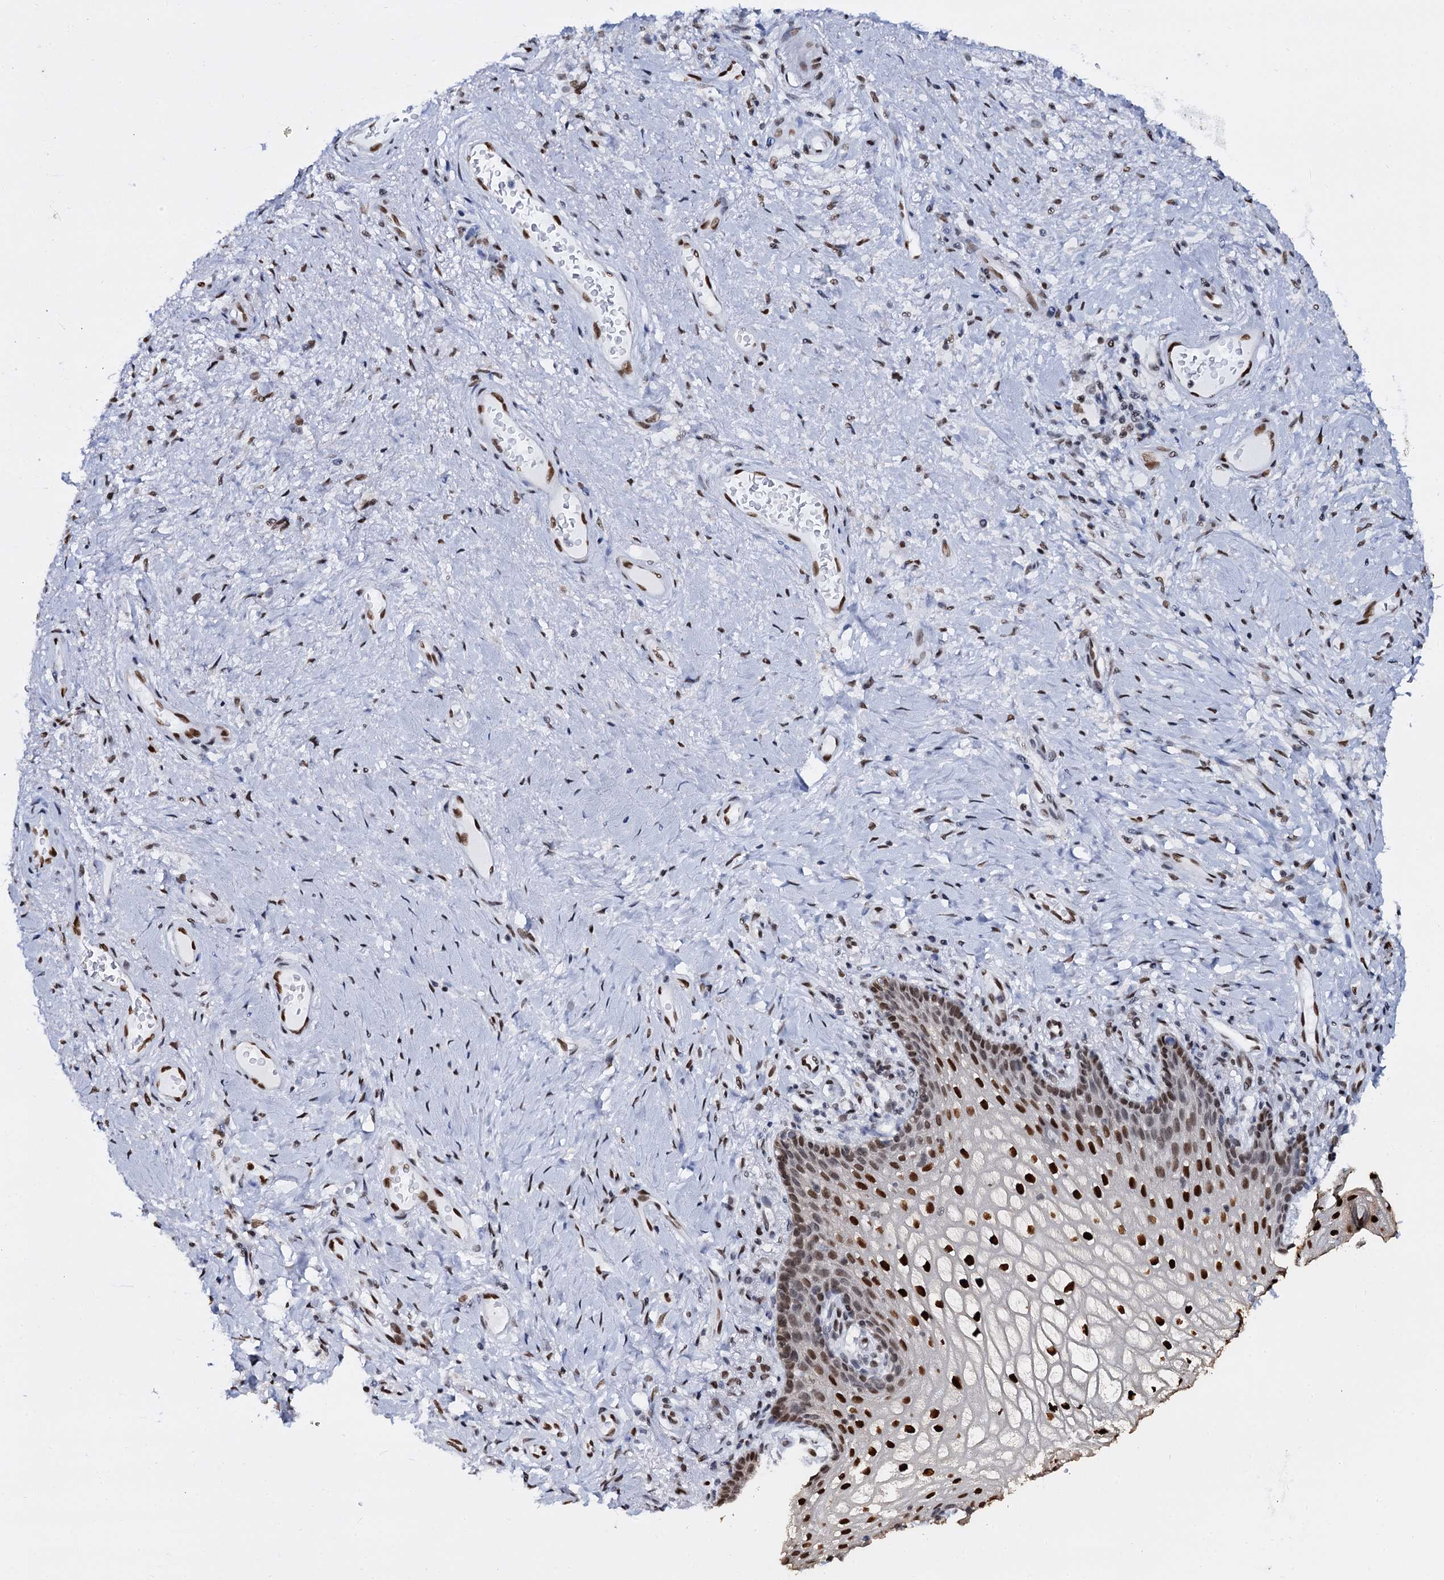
{"staining": {"intensity": "strong", "quantity": "25%-75%", "location": "nuclear"}, "tissue": "vagina", "cell_type": "Squamous epithelial cells", "image_type": "normal", "snomed": [{"axis": "morphology", "description": "Normal tissue, NOS"}, {"axis": "topography", "description": "Vagina"}], "caption": "IHC staining of benign vagina, which exhibits high levels of strong nuclear positivity in approximately 25%-75% of squamous epithelial cells indicating strong nuclear protein staining. The staining was performed using DAB (3,3'-diaminobenzidine) (brown) for protein detection and nuclei were counterstained in hematoxylin (blue).", "gene": "CMAS", "patient": {"sex": "female", "age": 60}}